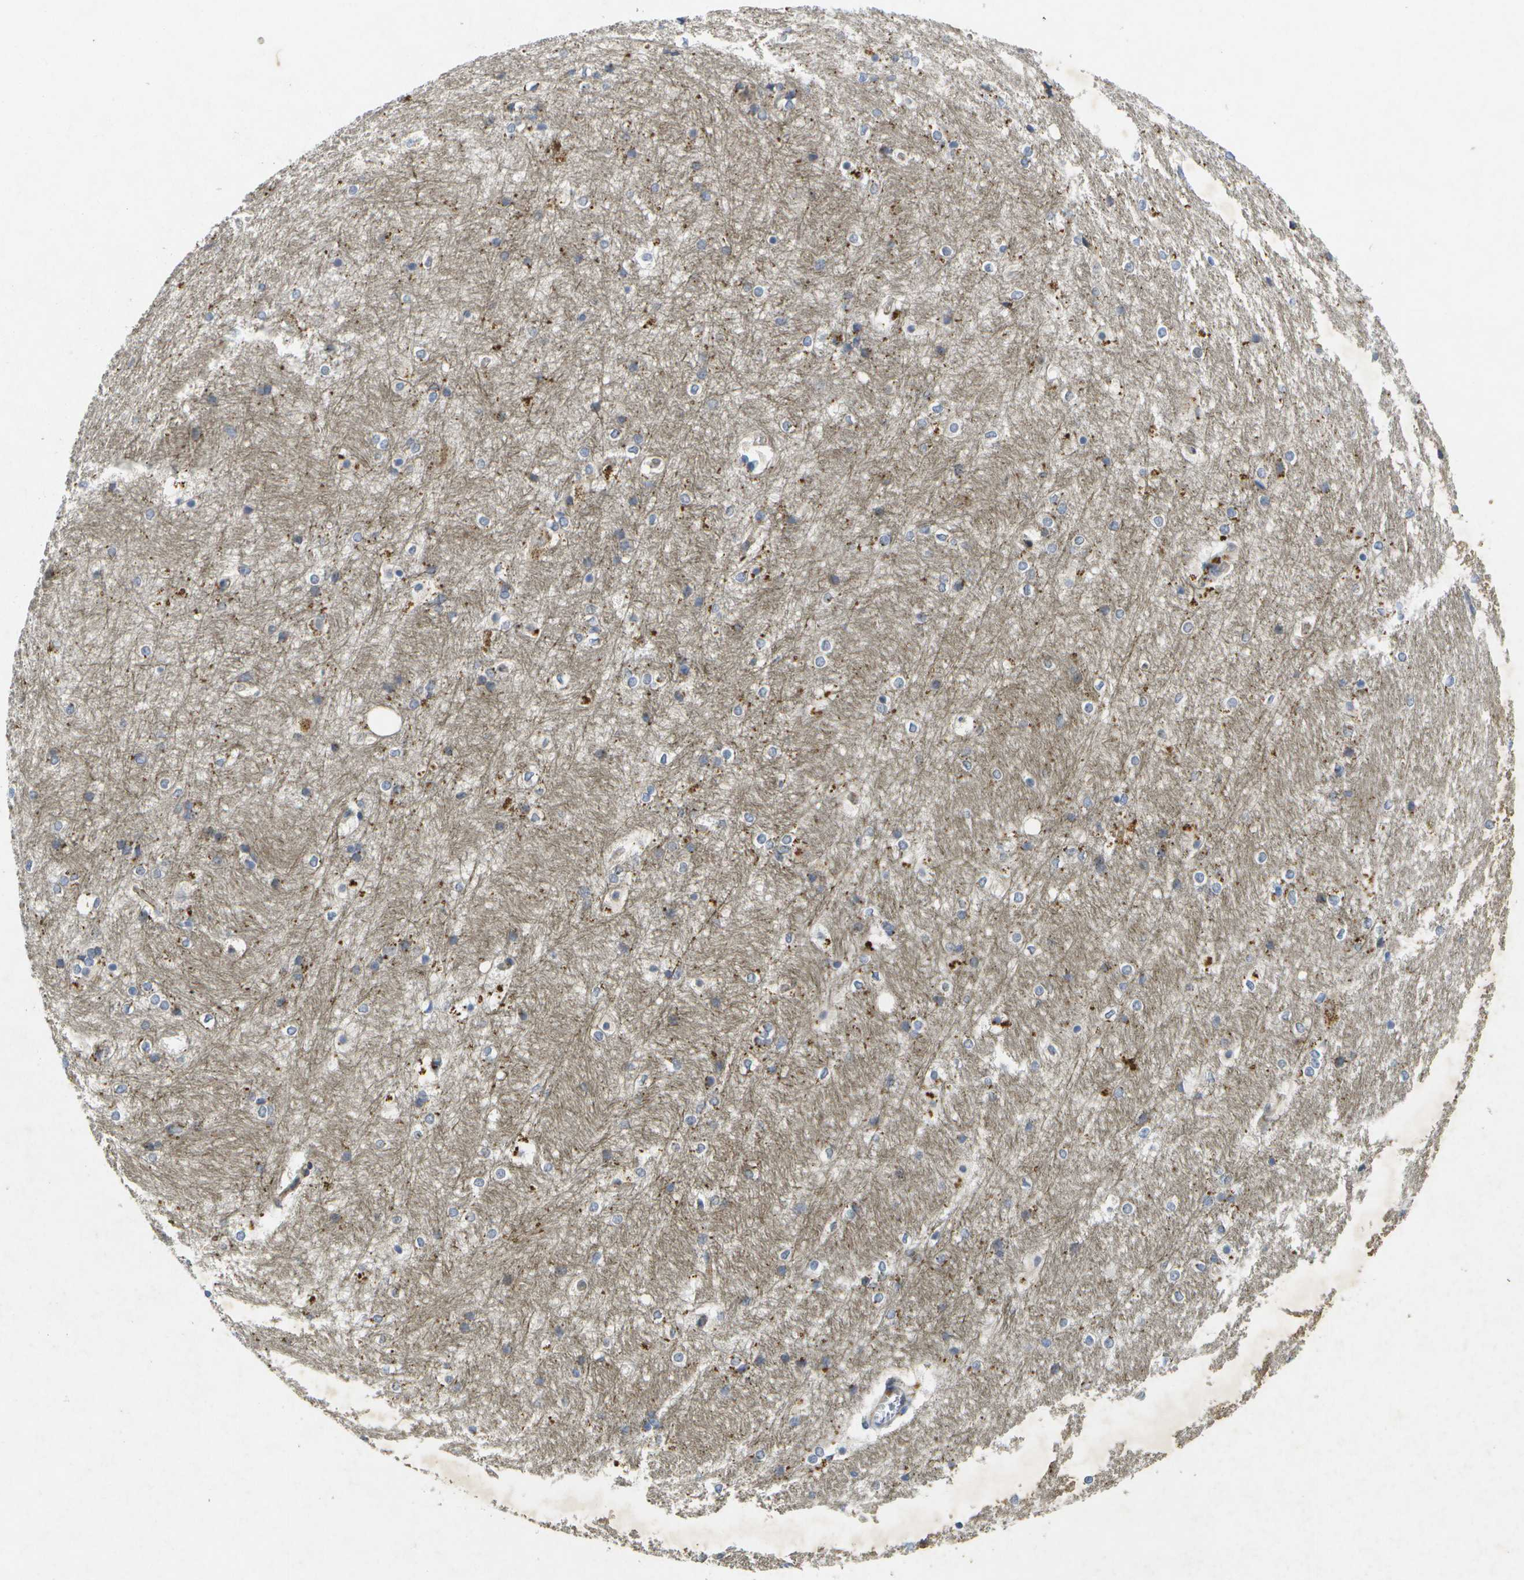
{"staining": {"intensity": "moderate", "quantity": "25%-75%", "location": "cytoplasmic/membranous"}, "tissue": "hippocampus", "cell_type": "Glial cells", "image_type": "normal", "snomed": [{"axis": "morphology", "description": "Normal tissue, NOS"}, {"axis": "topography", "description": "Hippocampus"}], "caption": "Protein staining by immunohistochemistry displays moderate cytoplasmic/membranous staining in approximately 25%-75% of glial cells in benign hippocampus. Nuclei are stained in blue.", "gene": "KDELR1", "patient": {"sex": "female", "age": 19}}